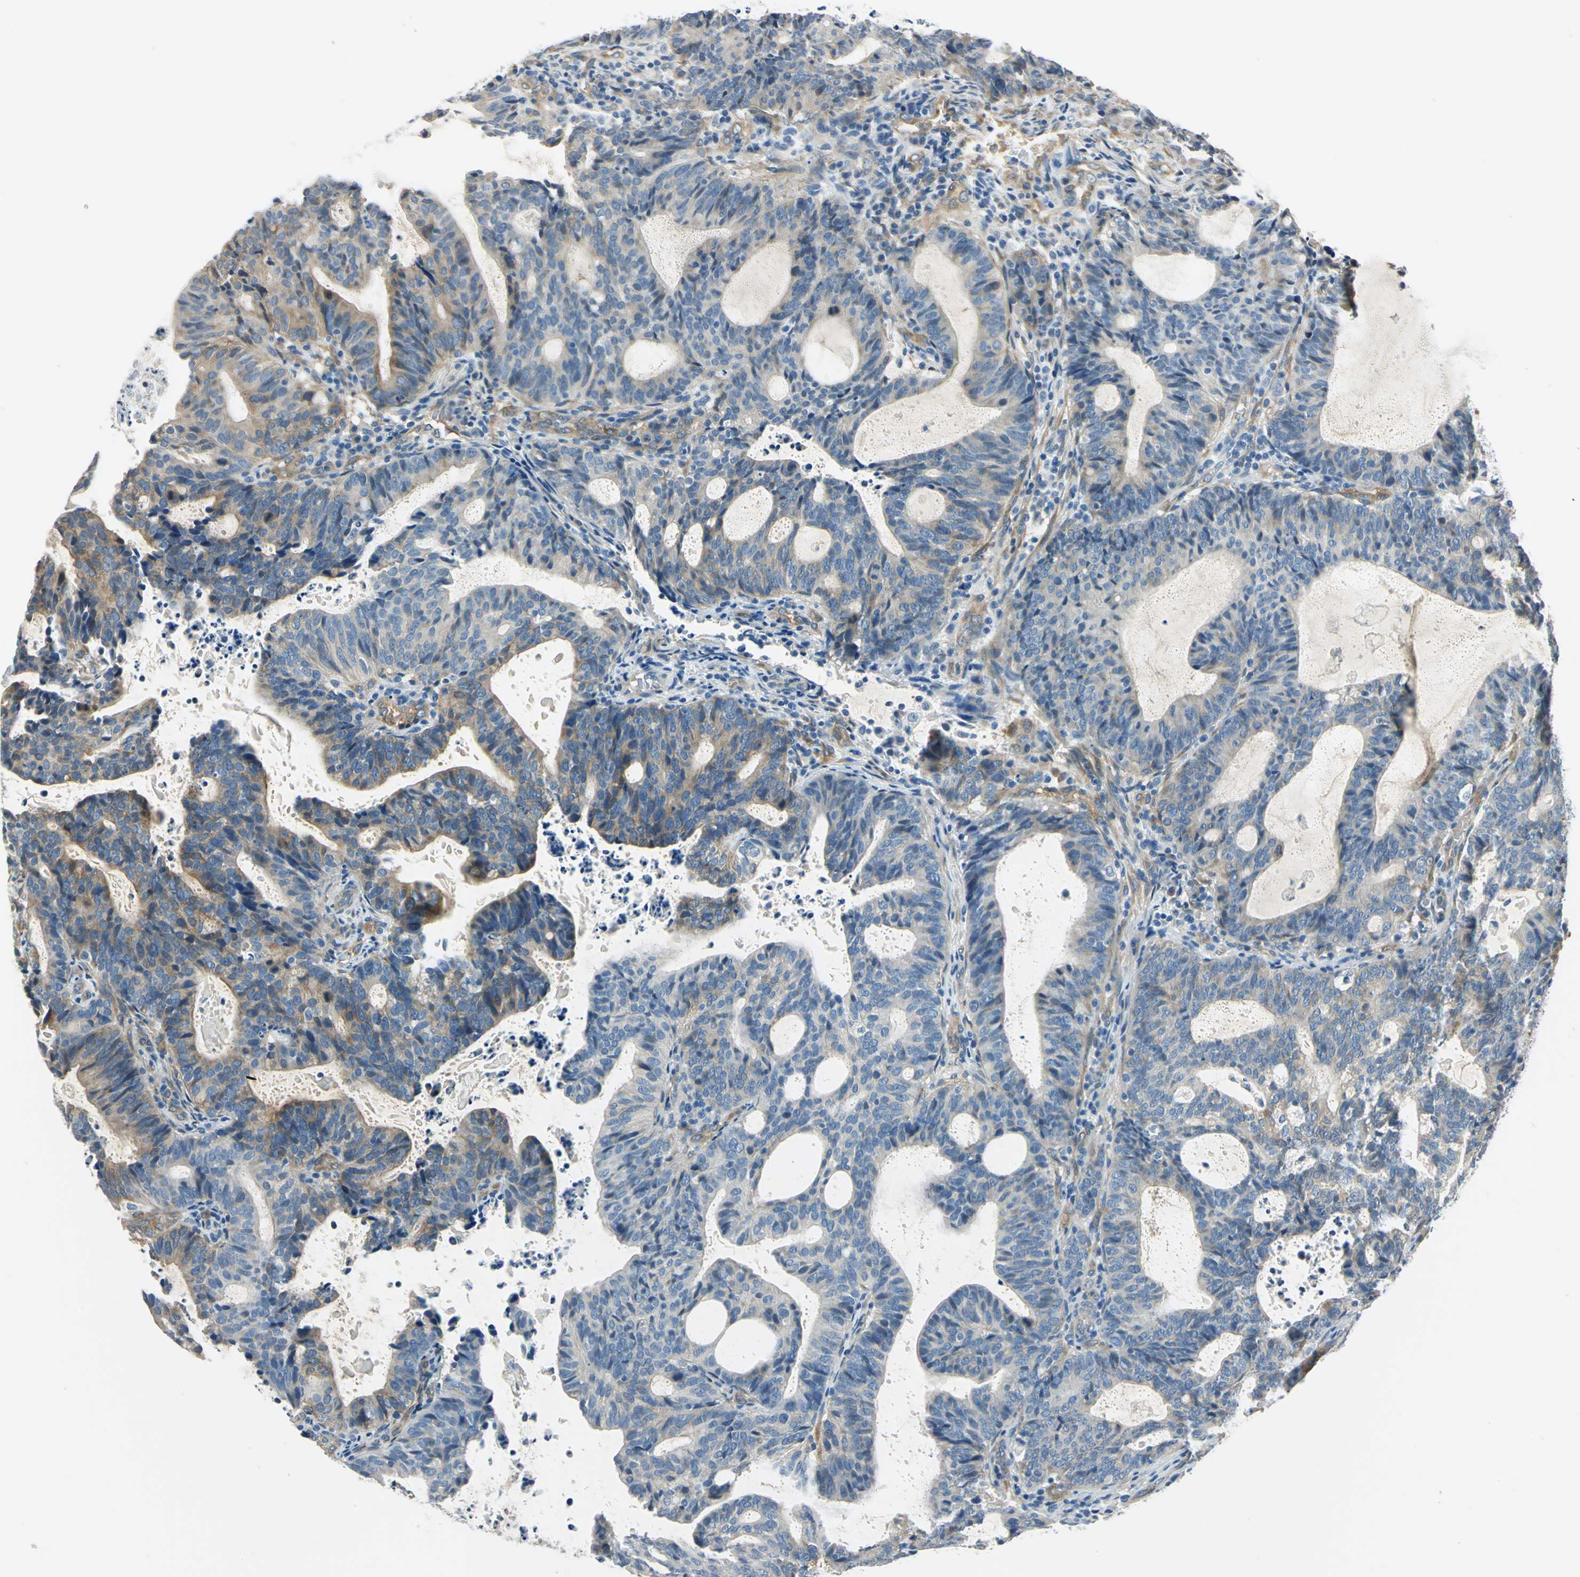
{"staining": {"intensity": "weak", "quantity": "25%-75%", "location": "cytoplasmic/membranous"}, "tissue": "endometrial cancer", "cell_type": "Tumor cells", "image_type": "cancer", "snomed": [{"axis": "morphology", "description": "Adenocarcinoma, NOS"}, {"axis": "topography", "description": "Uterus"}], "caption": "IHC staining of endometrial adenocarcinoma, which demonstrates low levels of weak cytoplasmic/membranous staining in approximately 25%-75% of tumor cells indicating weak cytoplasmic/membranous protein expression. The staining was performed using DAB (brown) for protein detection and nuclei were counterstained in hematoxylin (blue).", "gene": "CDC42EP1", "patient": {"sex": "female", "age": 83}}